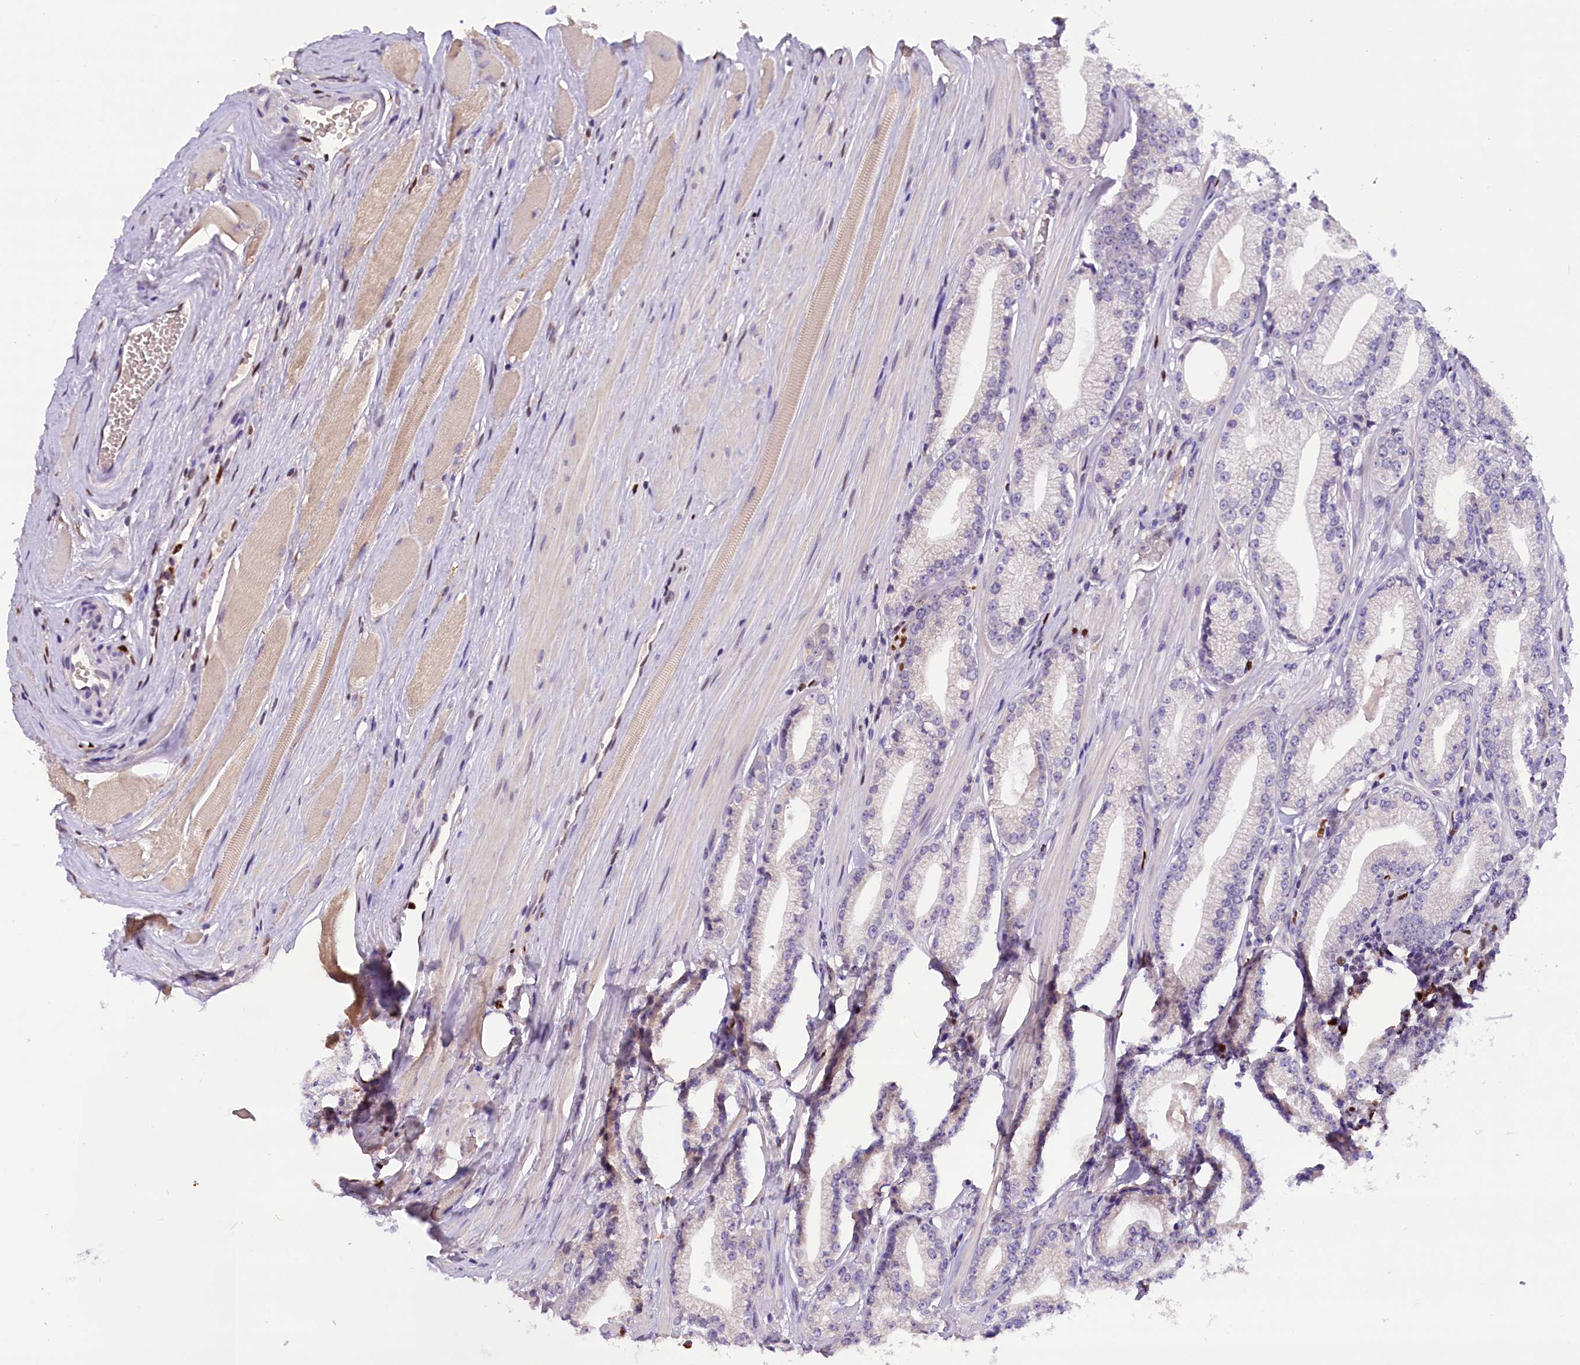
{"staining": {"intensity": "negative", "quantity": "none", "location": "none"}, "tissue": "prostate cancer", "cell_type": "Tumor cells", "image_type": "cancer", "snomed": [{"axis": "morphology", "description": "Adenocarcinoma, High grade"}, {"axis": "topography", "description": "Prostate"}], "caption": "Tumor cells are negative for protein expression in human prostate high-grade adenocarcinoma.", "gene": "BTBD9", "patient": {"sex": "male", "age": 67}}